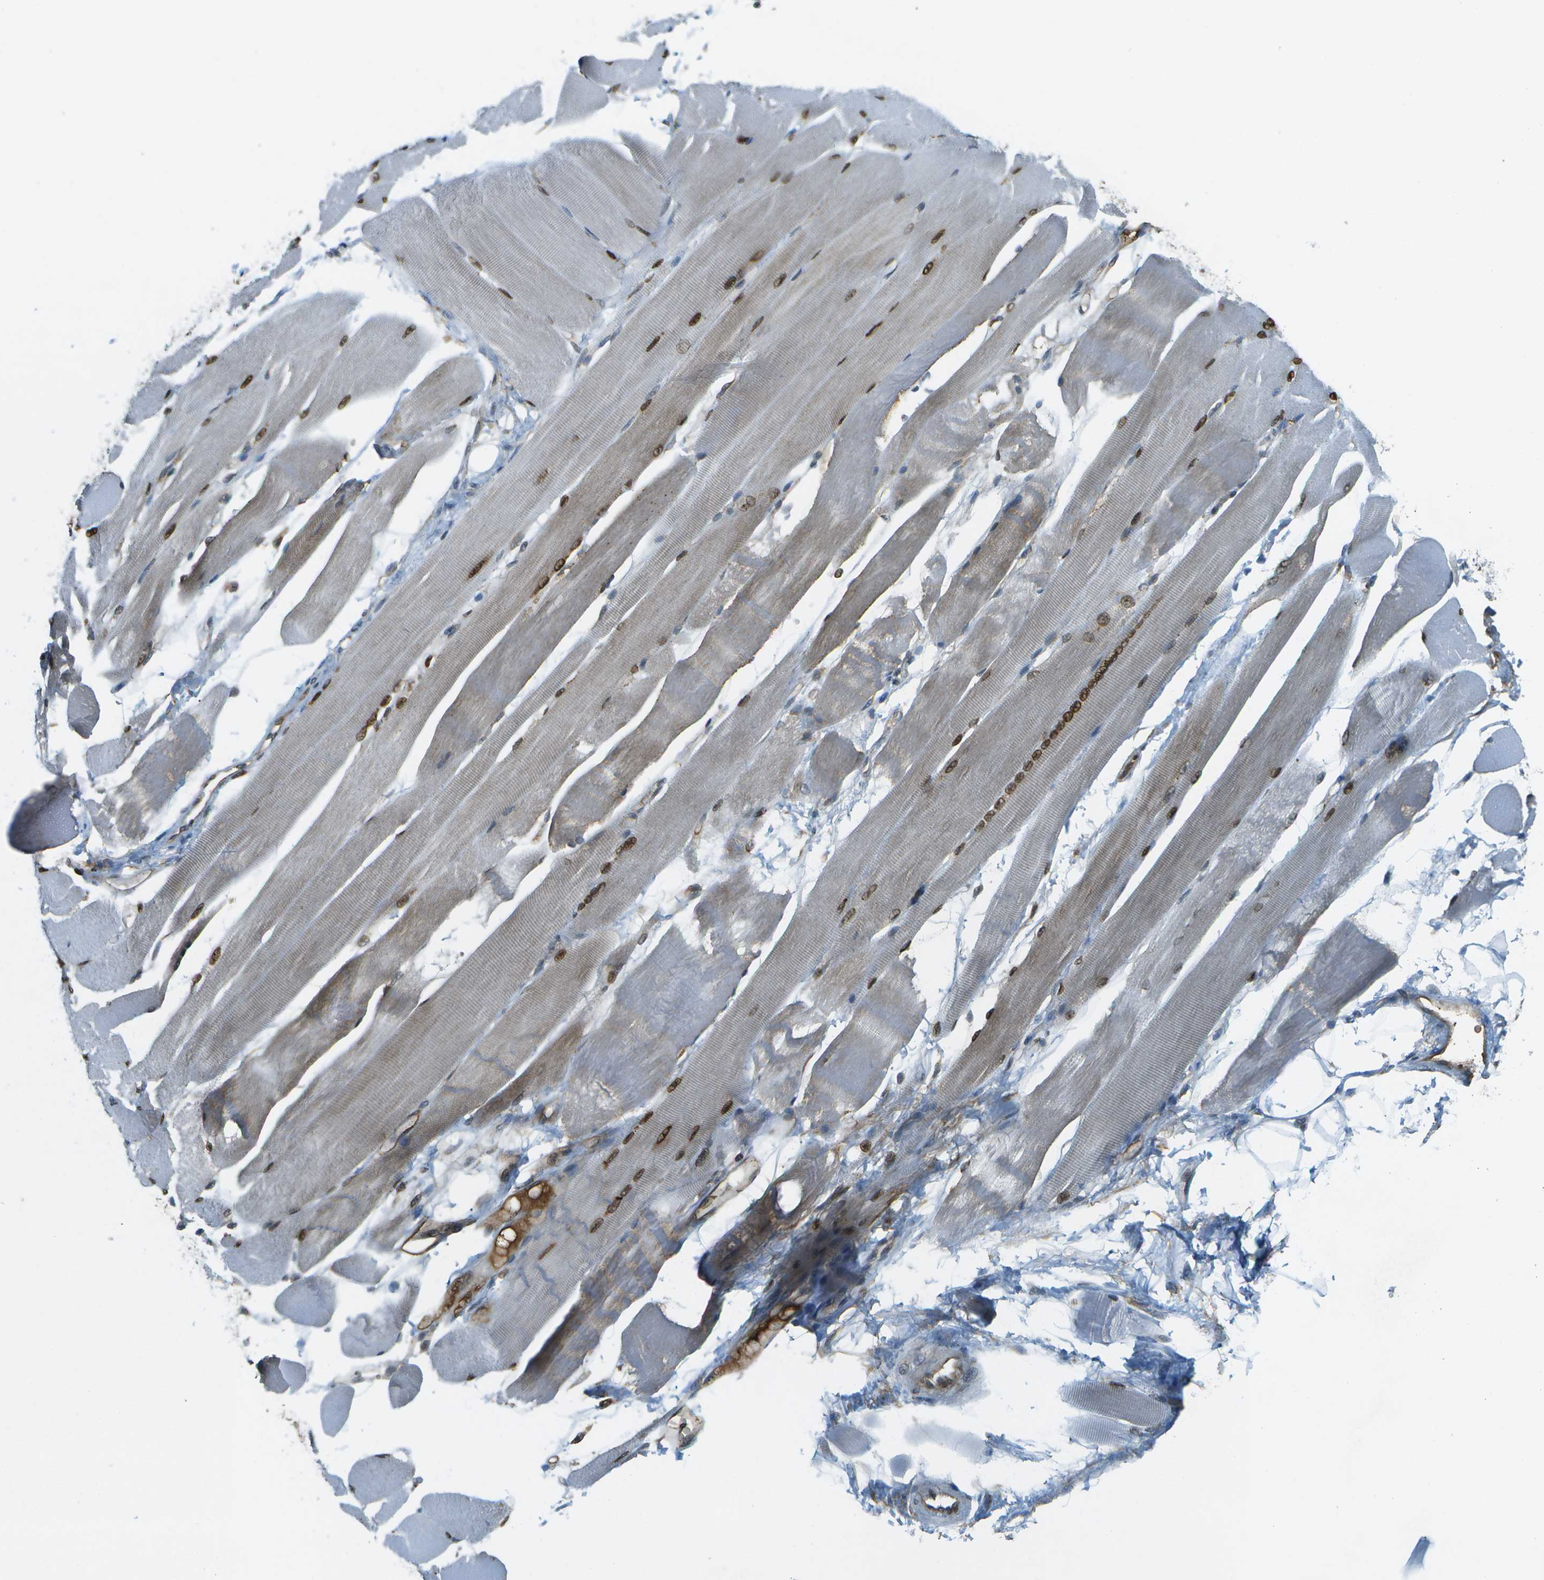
{"staining": {"intensity": "strong", "quantity": ">75%", "location": "nuclear"}, "tissue": "skeletal muscle", "cell_type": "Myocytes", "image_type": "normal", "snomed": [{"axis": "morphology", "description": "Normal tissue, NOS"}, {"axis": "topography", "description": "Skeletal muscle"}, {"axis": "topography", "description": "Peripheral nerve tissue"}], "caption": "Skeletal muscle stained for a protein displays strong nuclear positivity in myocytes. The protein is shown in brown color, while the nuclei are stained blue.", "gene": "USP30", "patient": {"sex": "female", "age": 84}}